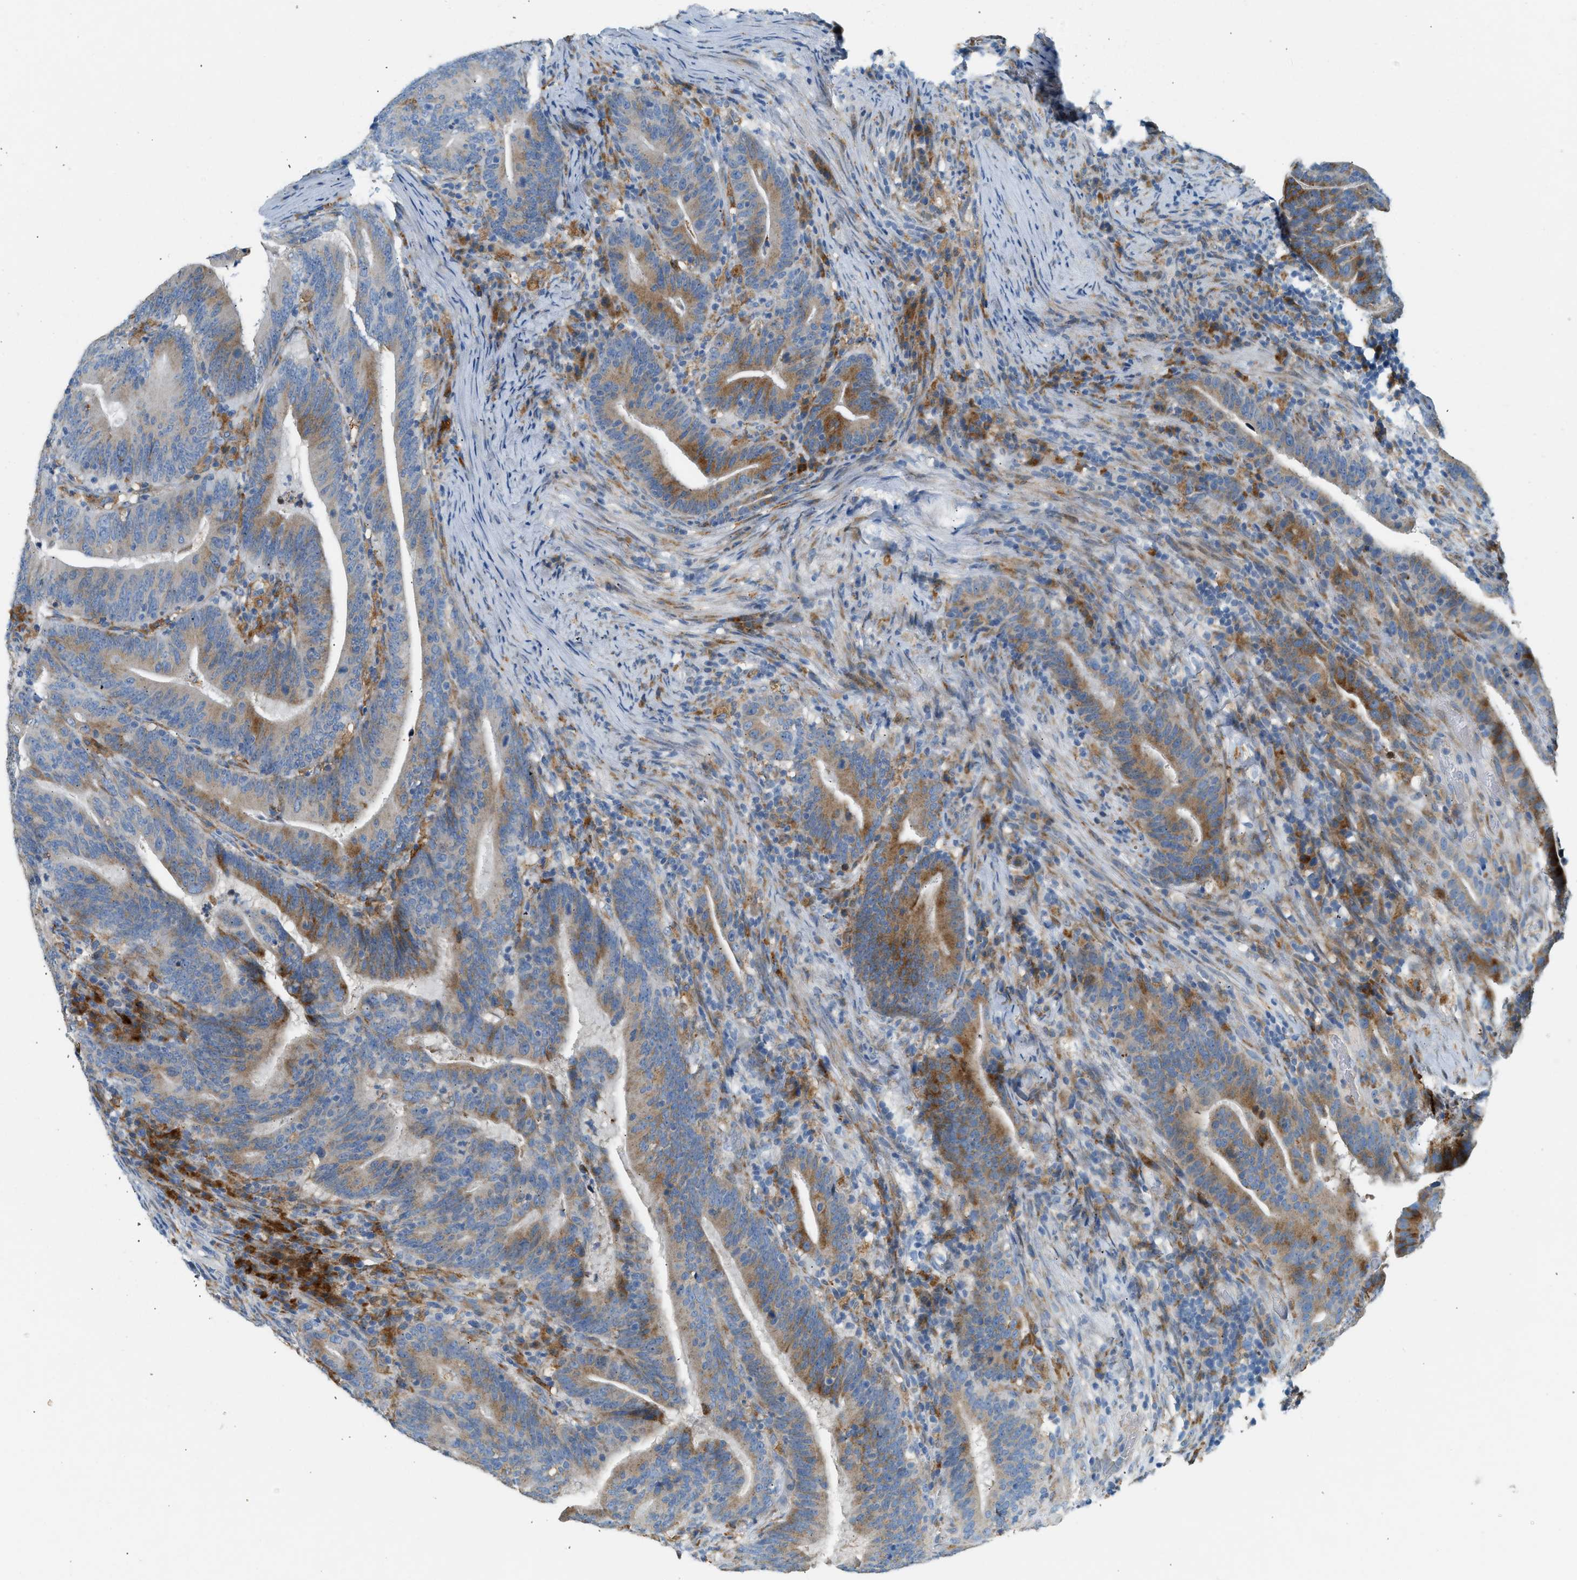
{"staining": {"intensity": "moderate", "quantity": ">75%", "location": "cytoplasmic/membranous"}, "tissue": "colorectal cancer", "cell_type": "Tumor cells", "image_type": "cancer", "snomed": [{"axis": "morphology", "description": "Adenocarcinoma, NOS"}, {"axis": "topography", "description": "Colon"}], "caption": "A brown stain labels moderate cytoplasmic/membranous expression of a protein in colorectal adenocarcinoma tumor cells. (DAB IHC with brightfield microscopy, high magnification).", "gene": "CTSB", "patient": {"sex": "female", "age": 66}}